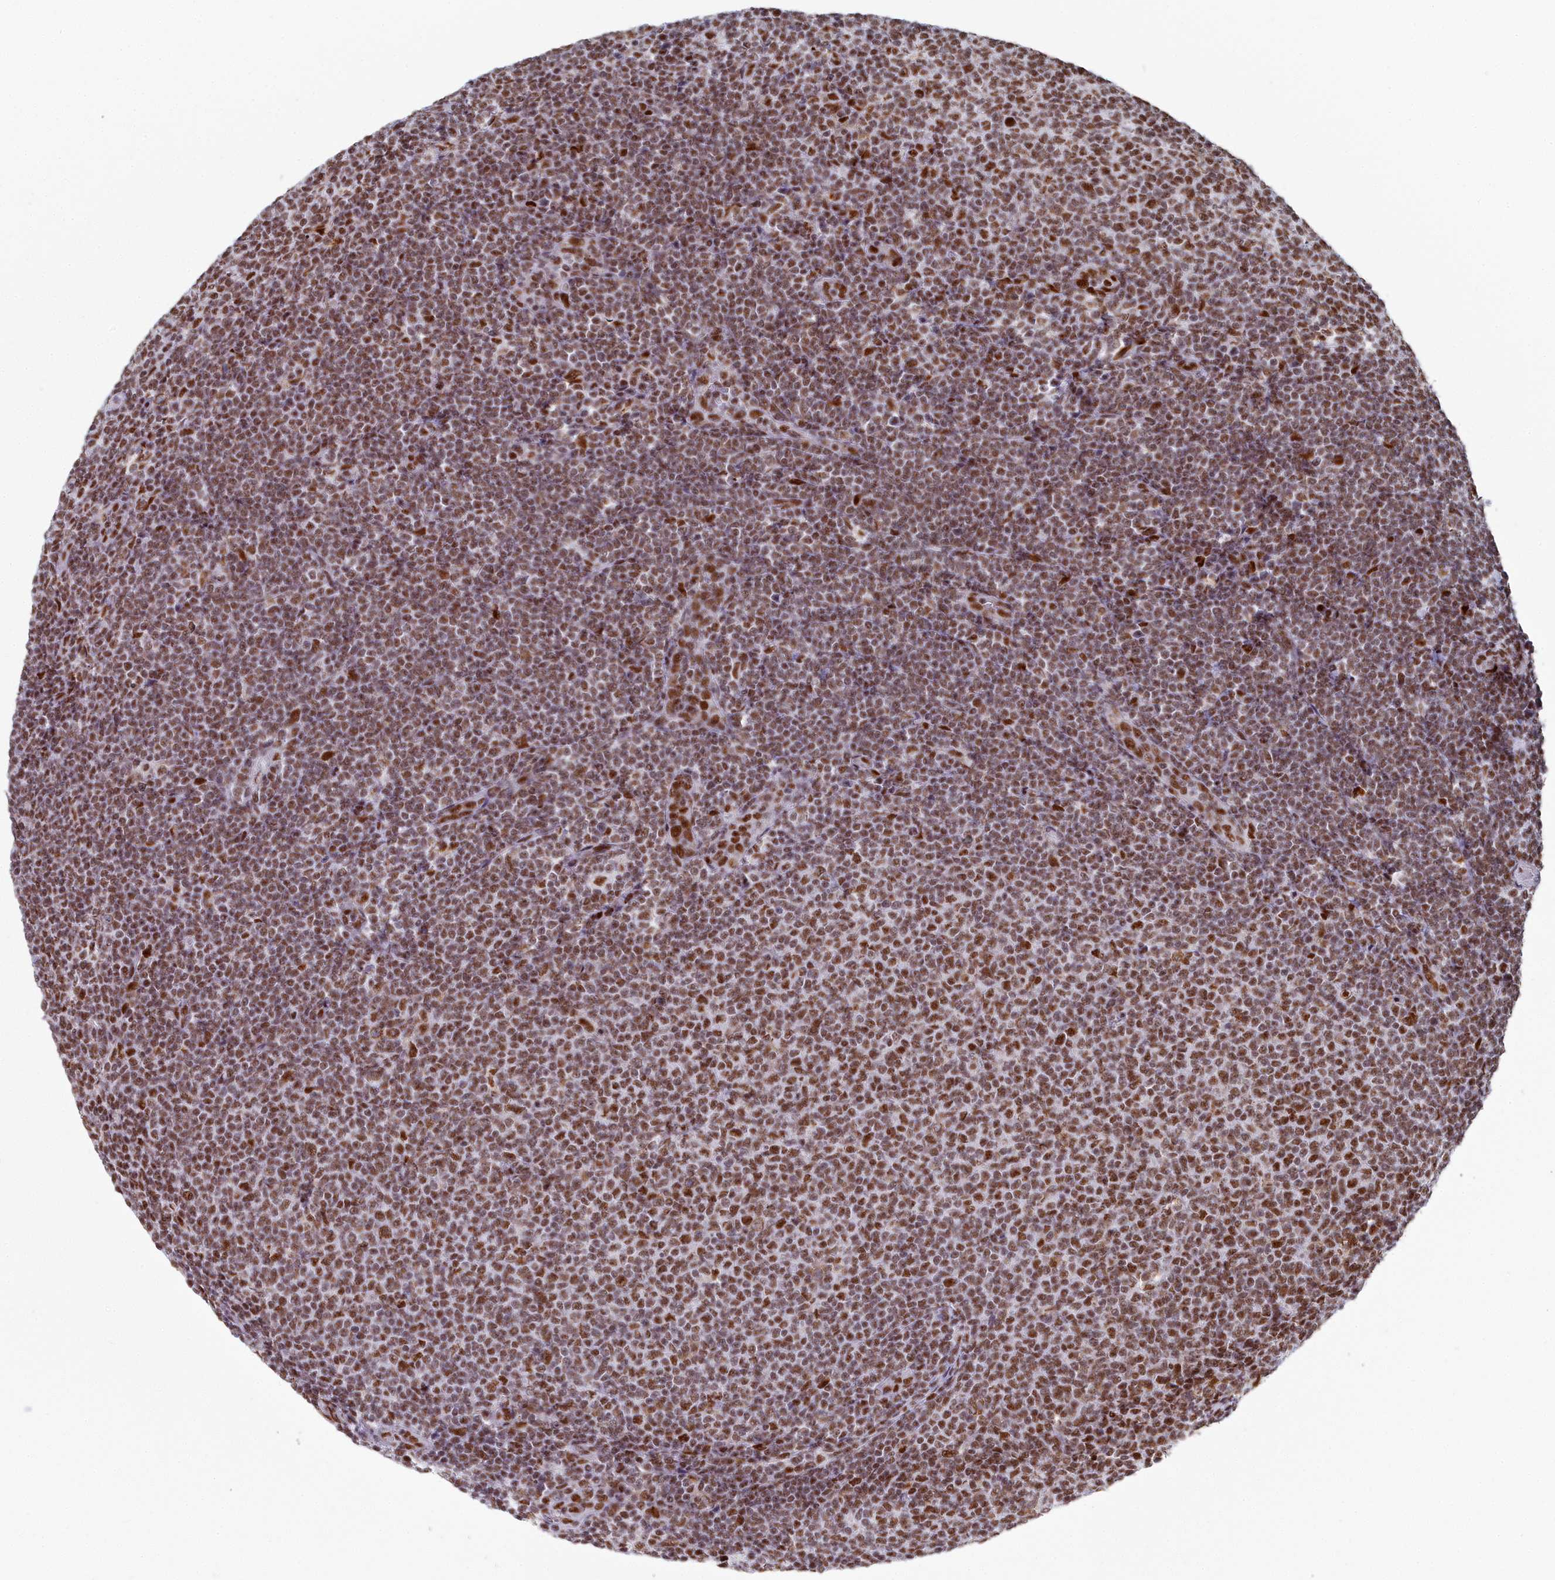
{"staining": {"intensity": "moderate", "quantity": ">75%", "location": "nuclear"}, "tissue": "lymphoma", "cell_type": "Tumor cells", "image_type": "cancer", "snomed": [{"axis": "morphology", "description": "Malignant lymphoma, non-Hodgkin's type, Low grade"}, {"axis": "topography", "description": "Lymph node"}], "caption": "The micrograph demonstrates a brown stain indicating the presence of a protein in the nuclear of tumor cells in malignant lymphoma, non-Hodgkin's type (low-grade).", "gene": "SF3B3", "patient": {"sex": "male", "age": 66}}